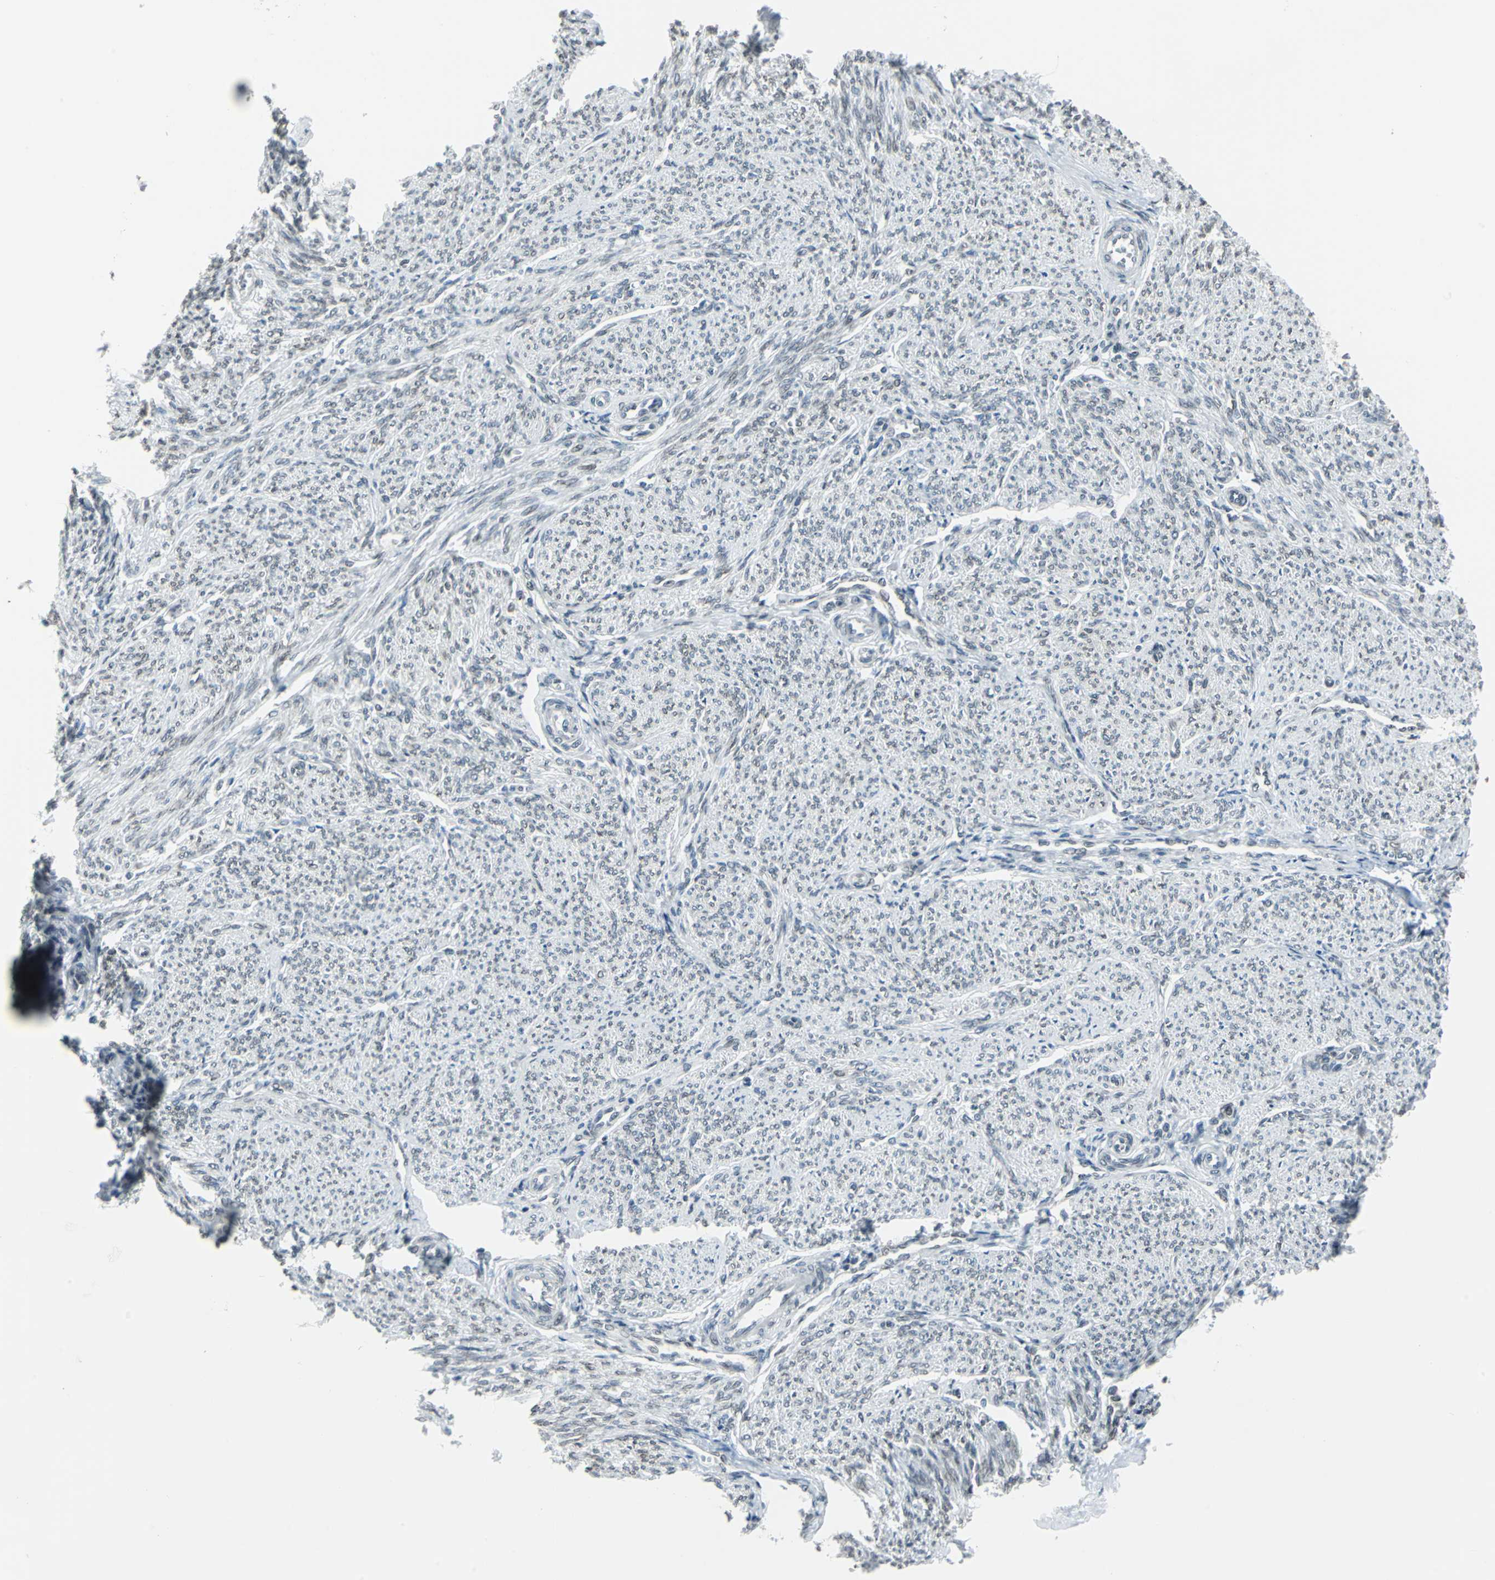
{"staining": {"intensity": "negative", "quantity": "none", "location": "none"}, "tissue": "smooth muscle", "cell_type": "Smooth muscle cells", "image_type": "normal", "snomed": [{"axis": "morphology", "description": "Normal tissue, NOS"}, {"axis": "topography", "description": "Smooth muscle"}], "caption": "High power microscopy micrograph of an immunohistochemistry micrograph of unremarkable smooth muscle, revealing no significant staining in smooth muscle cells.", "gene": "SNUPN", "patient": {"sex": "female", "age": 65}}